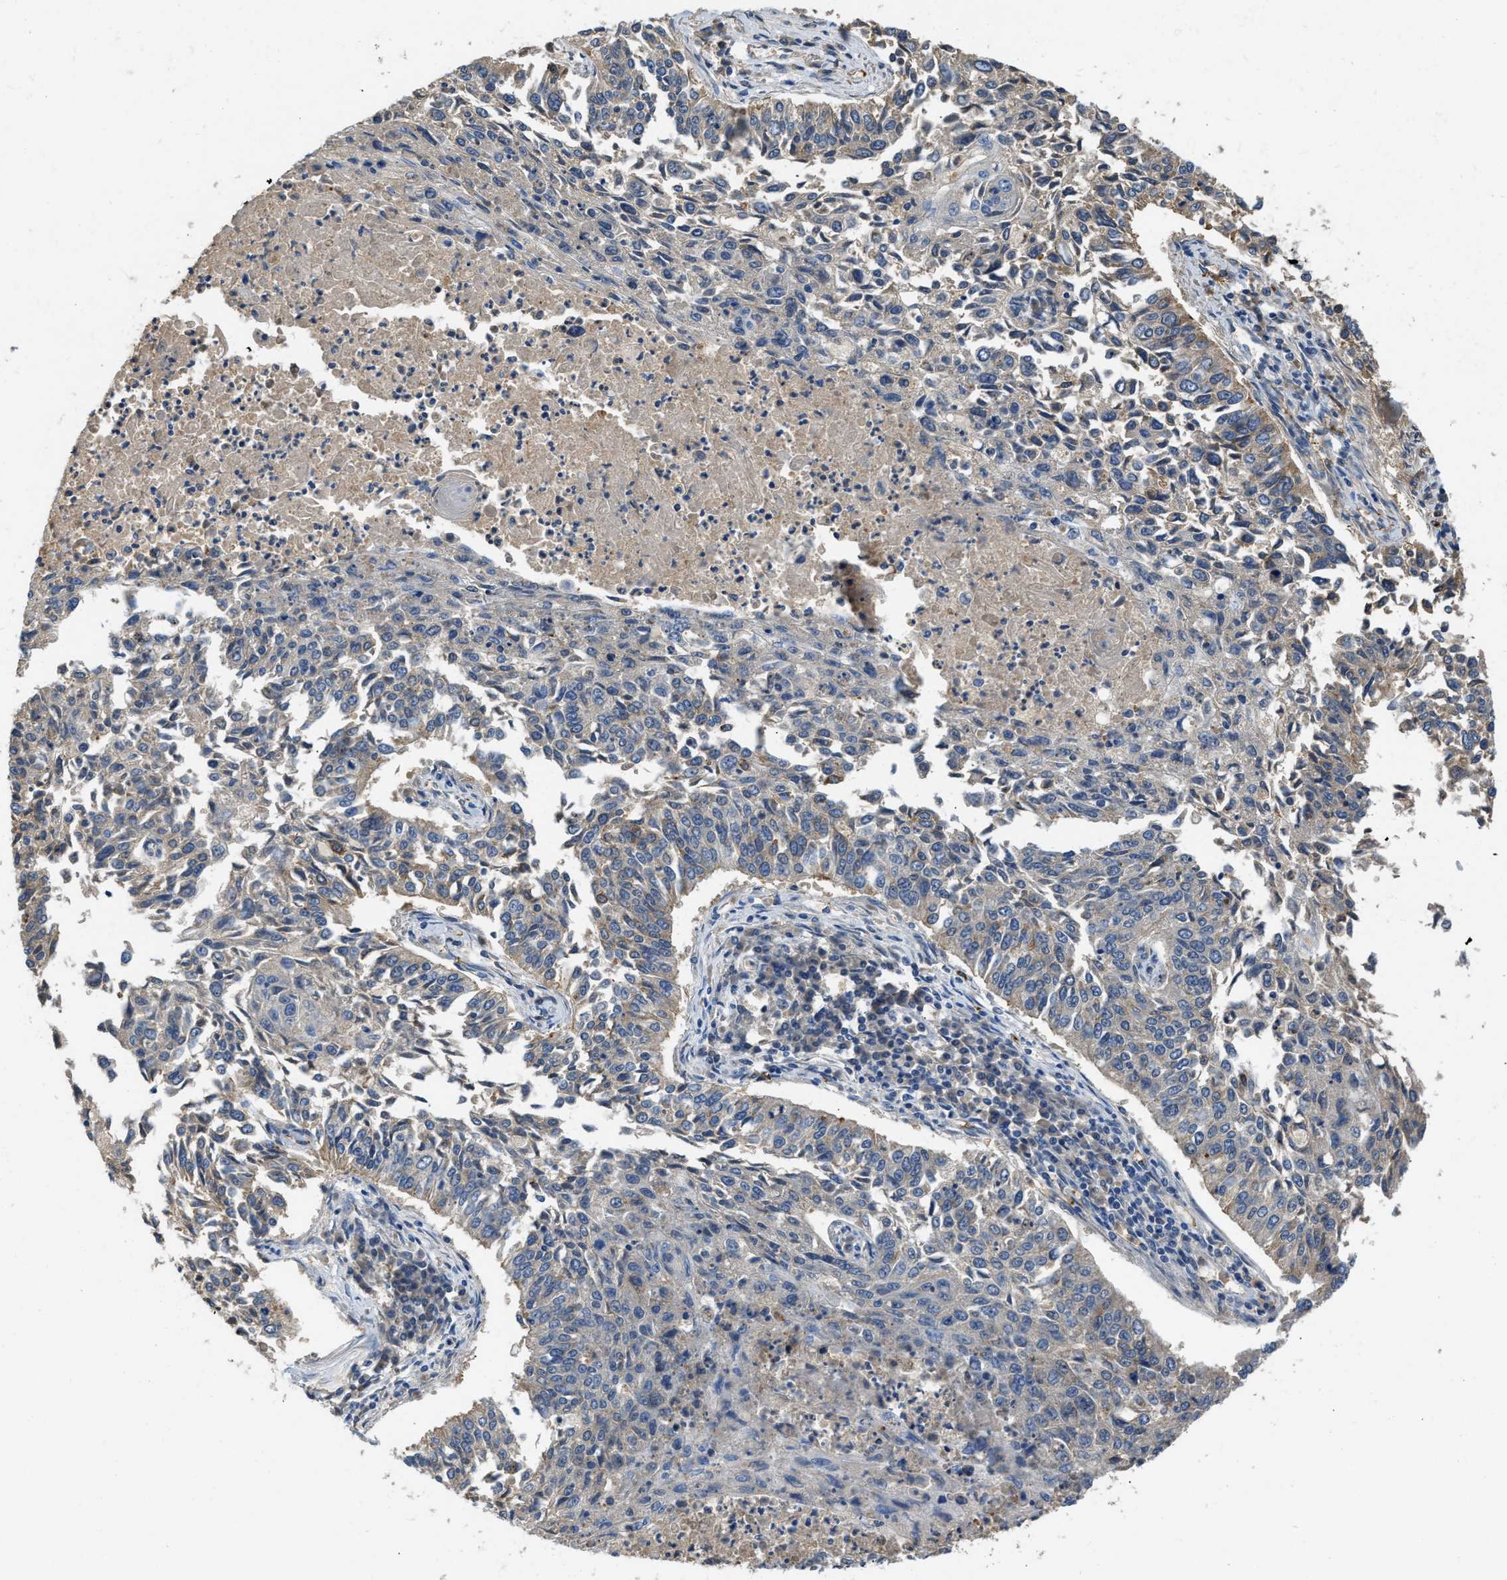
{"staining": {"intensity": "weak", "quantity": "25%-75%", "location": "cytoplasmic/membranous"}, "tissue": "lung cancer", "cell_type": "Tumor cells", "image_type": "cancer", "snomed": [{"axis": "morphology", "description": "Normal tissue, NOS"}, {"axis": "morphology", "description": "Squamous cell carcinoma, NOS"}, {"axis": "topography", "description": "Cartilage tissue"}, {"axis": "topography", "description": "Bronchus"}, {"axis": "topography", "description": "Lung"}], "caption": "A micrograph showing weak cytoplasmic/membranous positivity in approximately 25%-75% of tumor cells in lung cancer (squamous cell carcinoma), as visualized by brown immunohistochemical staining.", "gene": "SPEG", "patient": {"sex": "female", "age": 49}}